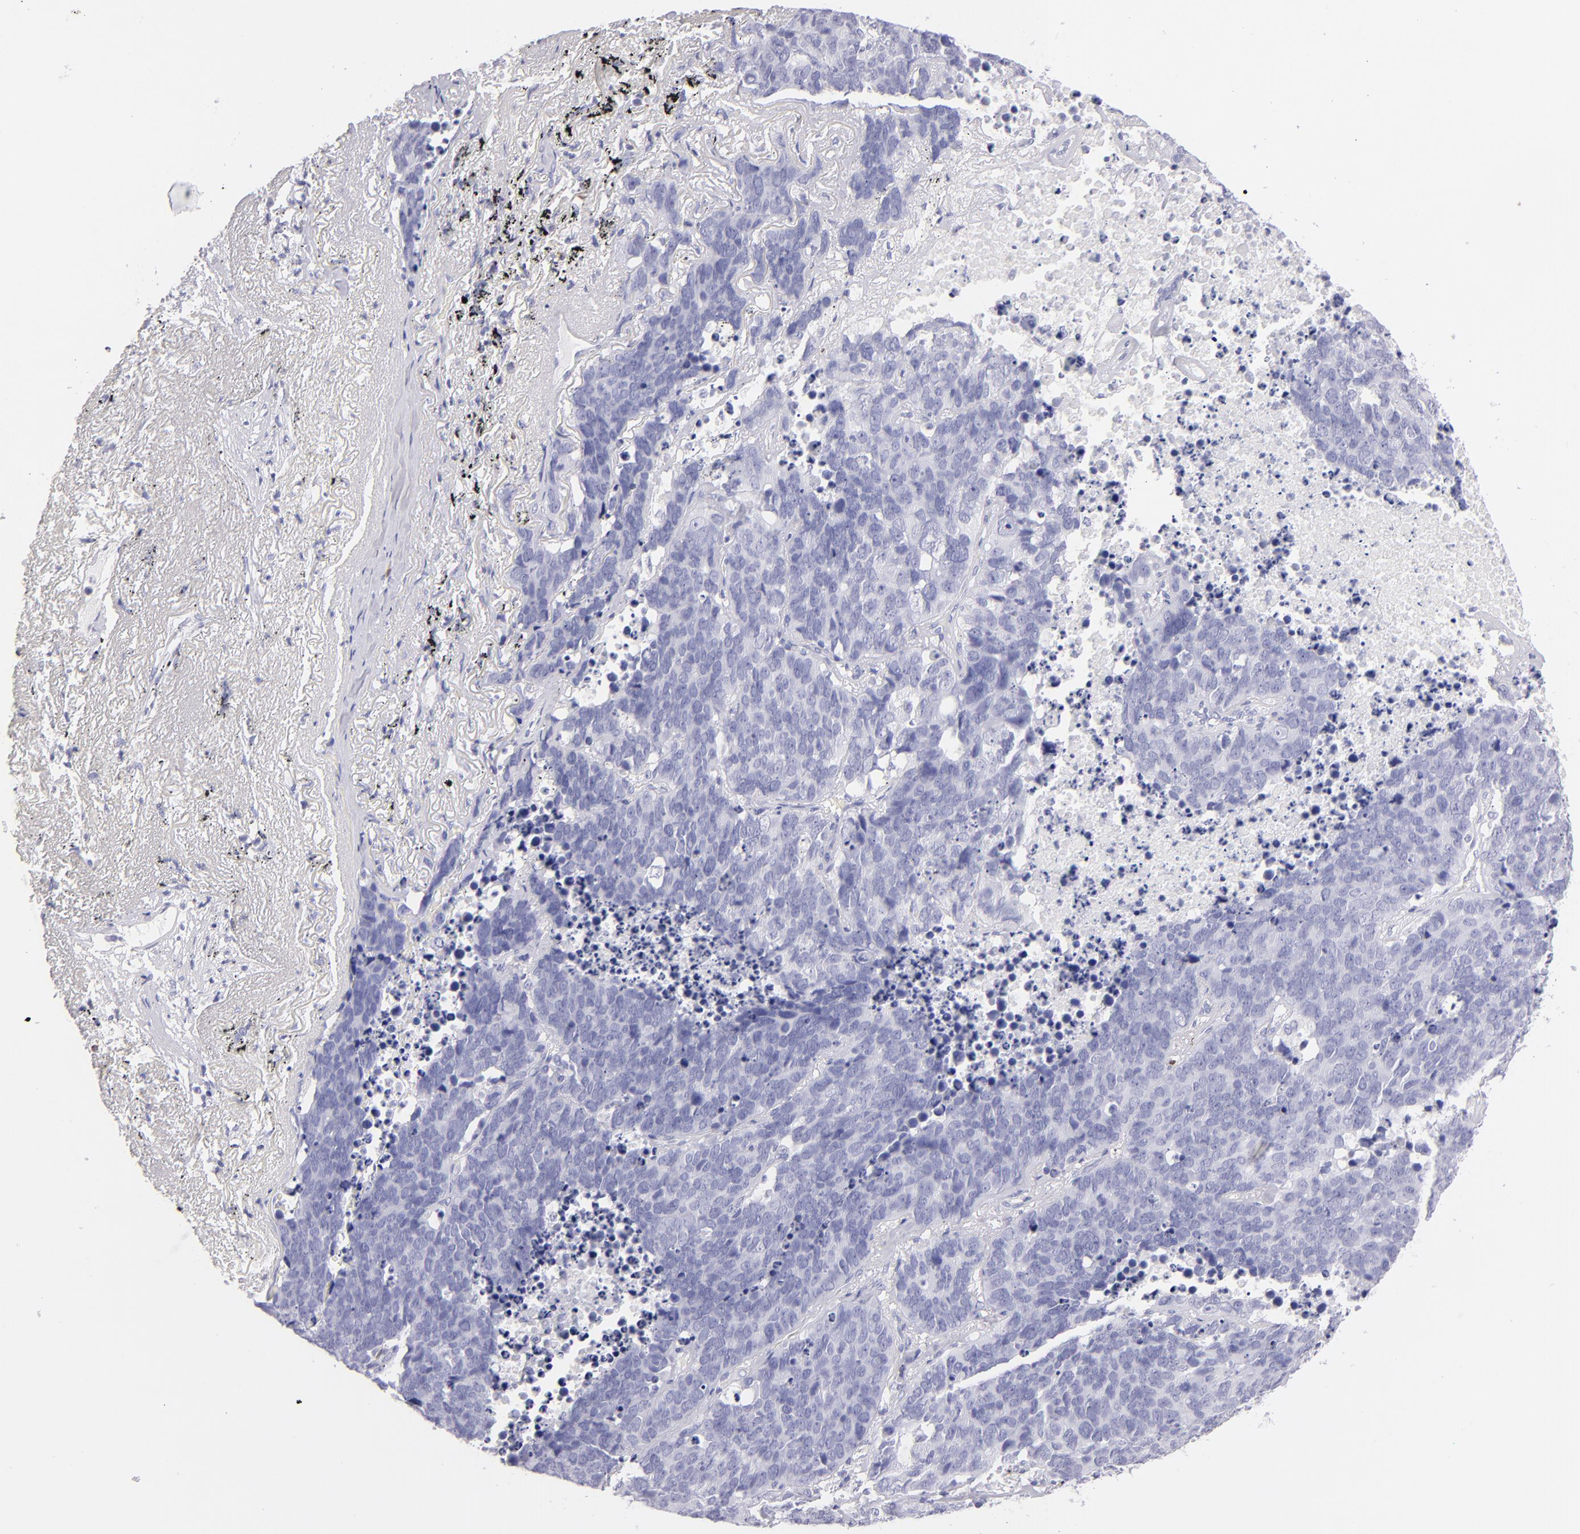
{"staining": {"intensity": "negative", "quantity": "none", "location": "none"}, "tissue": "lung cancer", "cell_type": "Tumor cells", "image_type": "cancer", "snomed": [{"axis": "morphology", "description": "Carcinoid, malignant, NOS"}, {"axis": "topography", "description": "Lung"}], "caption": "High magnification brightfield microscopy of lung cancer (malignant carcinoid) stained with DAB (3,3'-diaminobenzidine) (brown) and counterstained with hematoxylin (blue): tumor cells show no significant positivity.", "gene": "PRF1", "patient": {"sex": "male", "age": 60}}